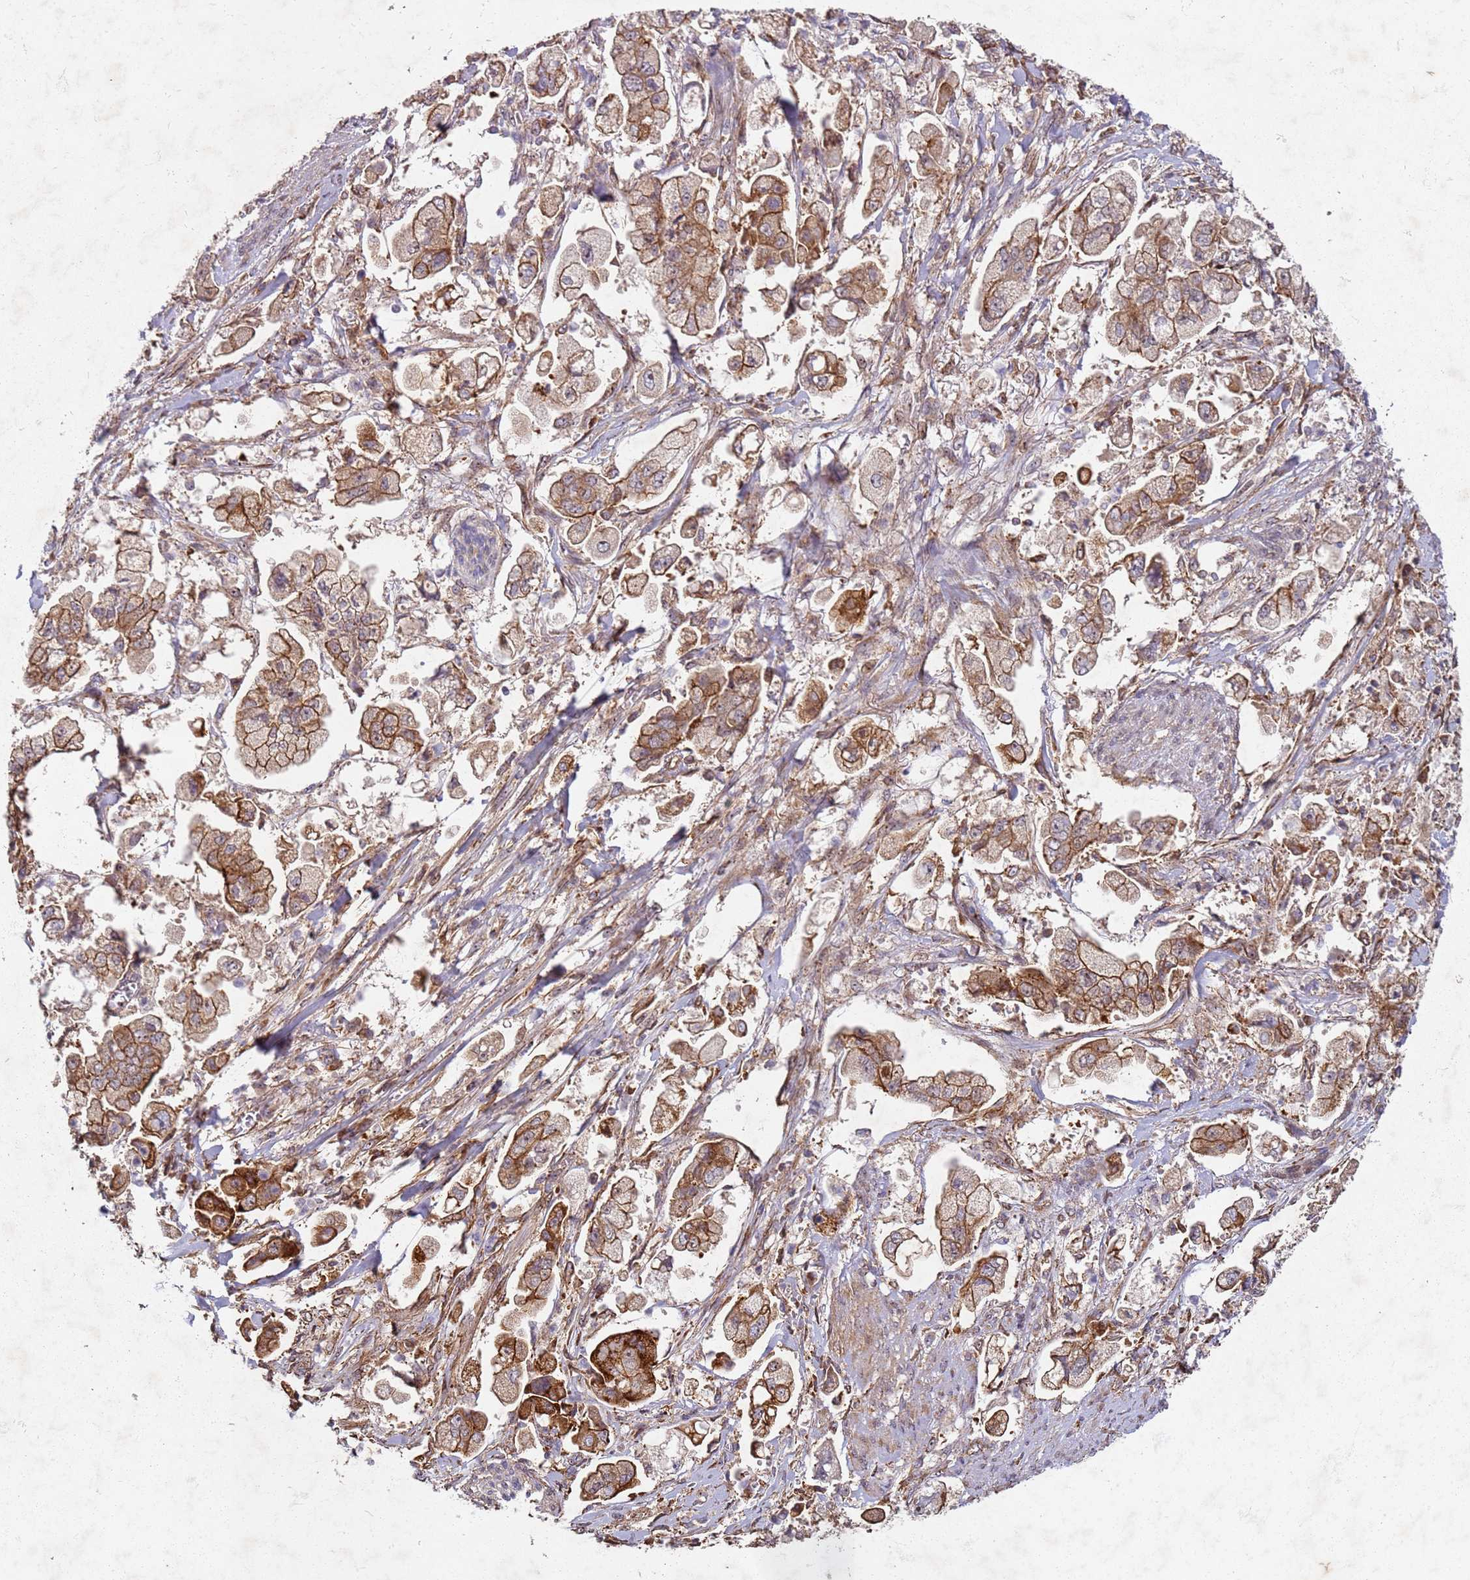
{"staining": {"intensity": "moderate", "quantity": ">75%", "location": "cytoplasmic/membranous"}, "tissue": "stomach cancer", "cell_type": "Tumor cells", "image_type": "cancer", "snomed": [{"axis": "morphology", "description": "Adenocarcinoma, NOS"}, {"axis": "topography", "description": "Stomach"}], "caption": "Immunohistochemistry (IHC) of adenocarcinoma (stomach) reveals medium levels of moderate cytoplasmic/membranous staining in approximately >75% of tumor cells.", "gene": "C2CD4B", "patient": {"sex": "male", "age": 62}}